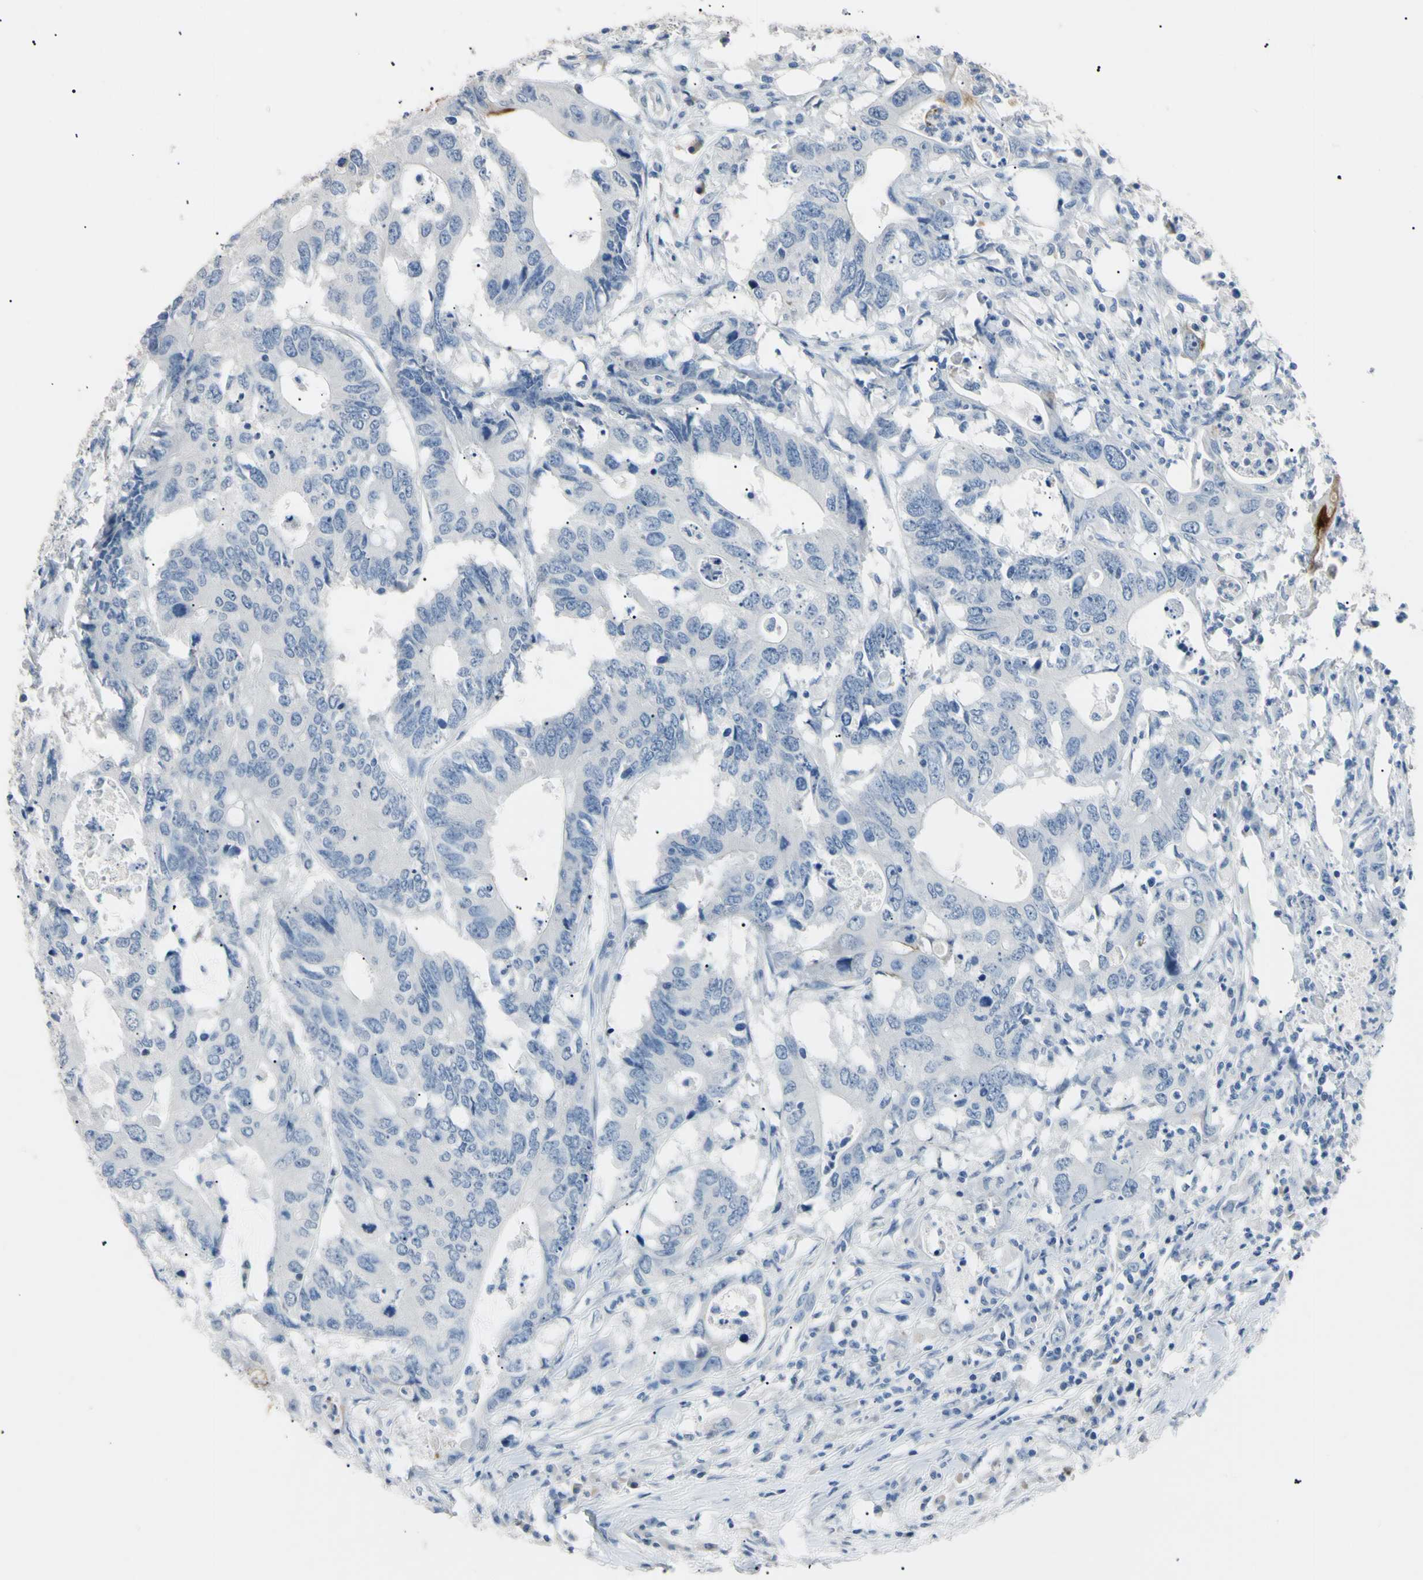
{"staining": {"intensity": "negative", "quantity": "none", "location": "none"}, "tissue": "colorectal cancer", "cell_type": "Tumor cells", "image_type": "cancer", "snomed": [{"axis": "morphology", "description": "Adenocarcinoma, NOS"}, {"axis": "topography", "description": "Rectum"}], "caption": "Protein analysis of colorectal adenocarcinoma shows no significant staining in tumor cells.", "gene": "CGB3", "patient": {"sex": "male", "age": 76}}